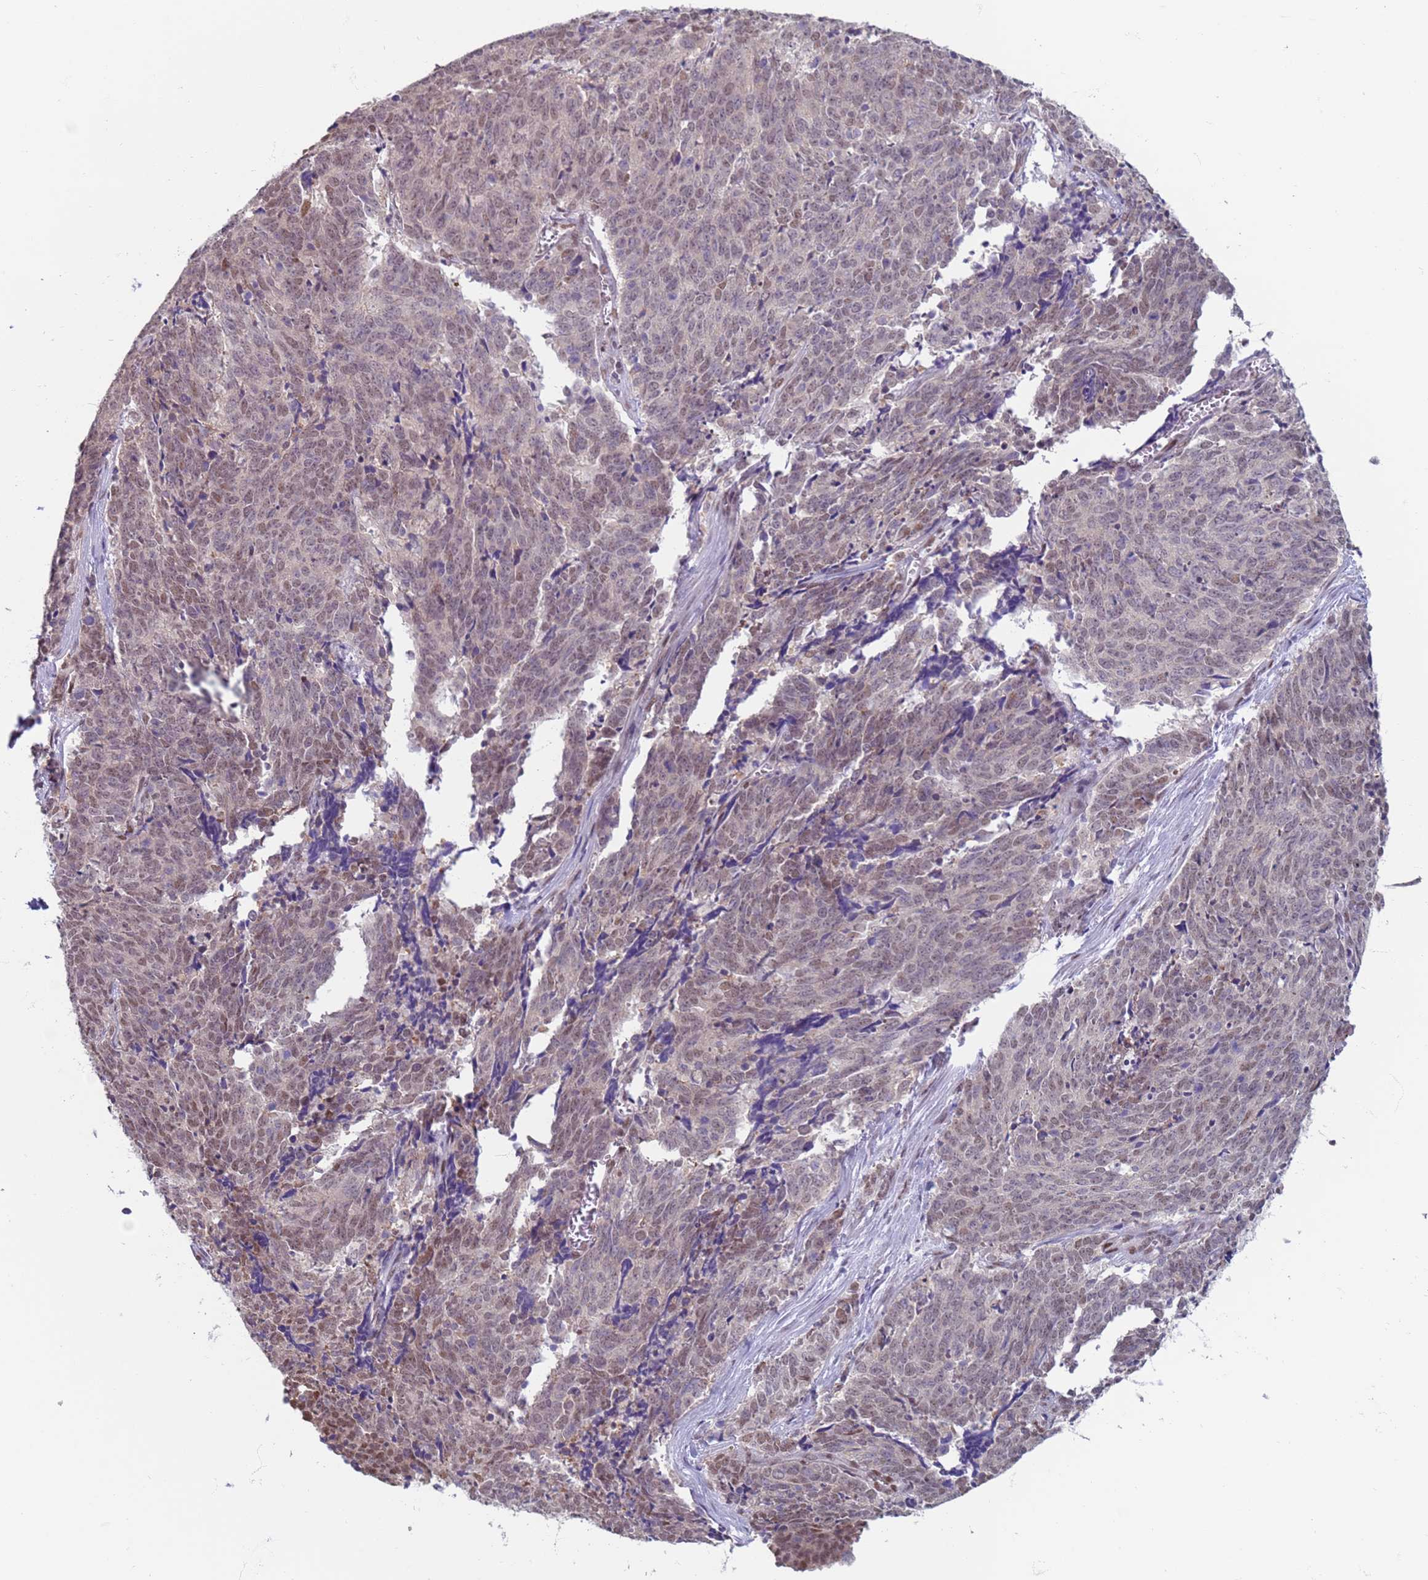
{"staining": {"intensity": "weak", "quantity": "25%-75%", "location": "nuclear"}, "tissue": "cervical cancer", "cell_type": "Tumor cells", "image_type": "cancer", "snomed": [{"axis": "morphology", "description": "Squamous cell carcinoma, NOS"}, {"axis": "topography", "description": "Cervix"}], "caption": "This is a histology image of immunohistochemistry (IHC) staining of cervical cancer, which shows weak positivity in the nuclear of tumor cells.", "gene": "SAE1", "patient": {"sex": "female", "age": 29}}